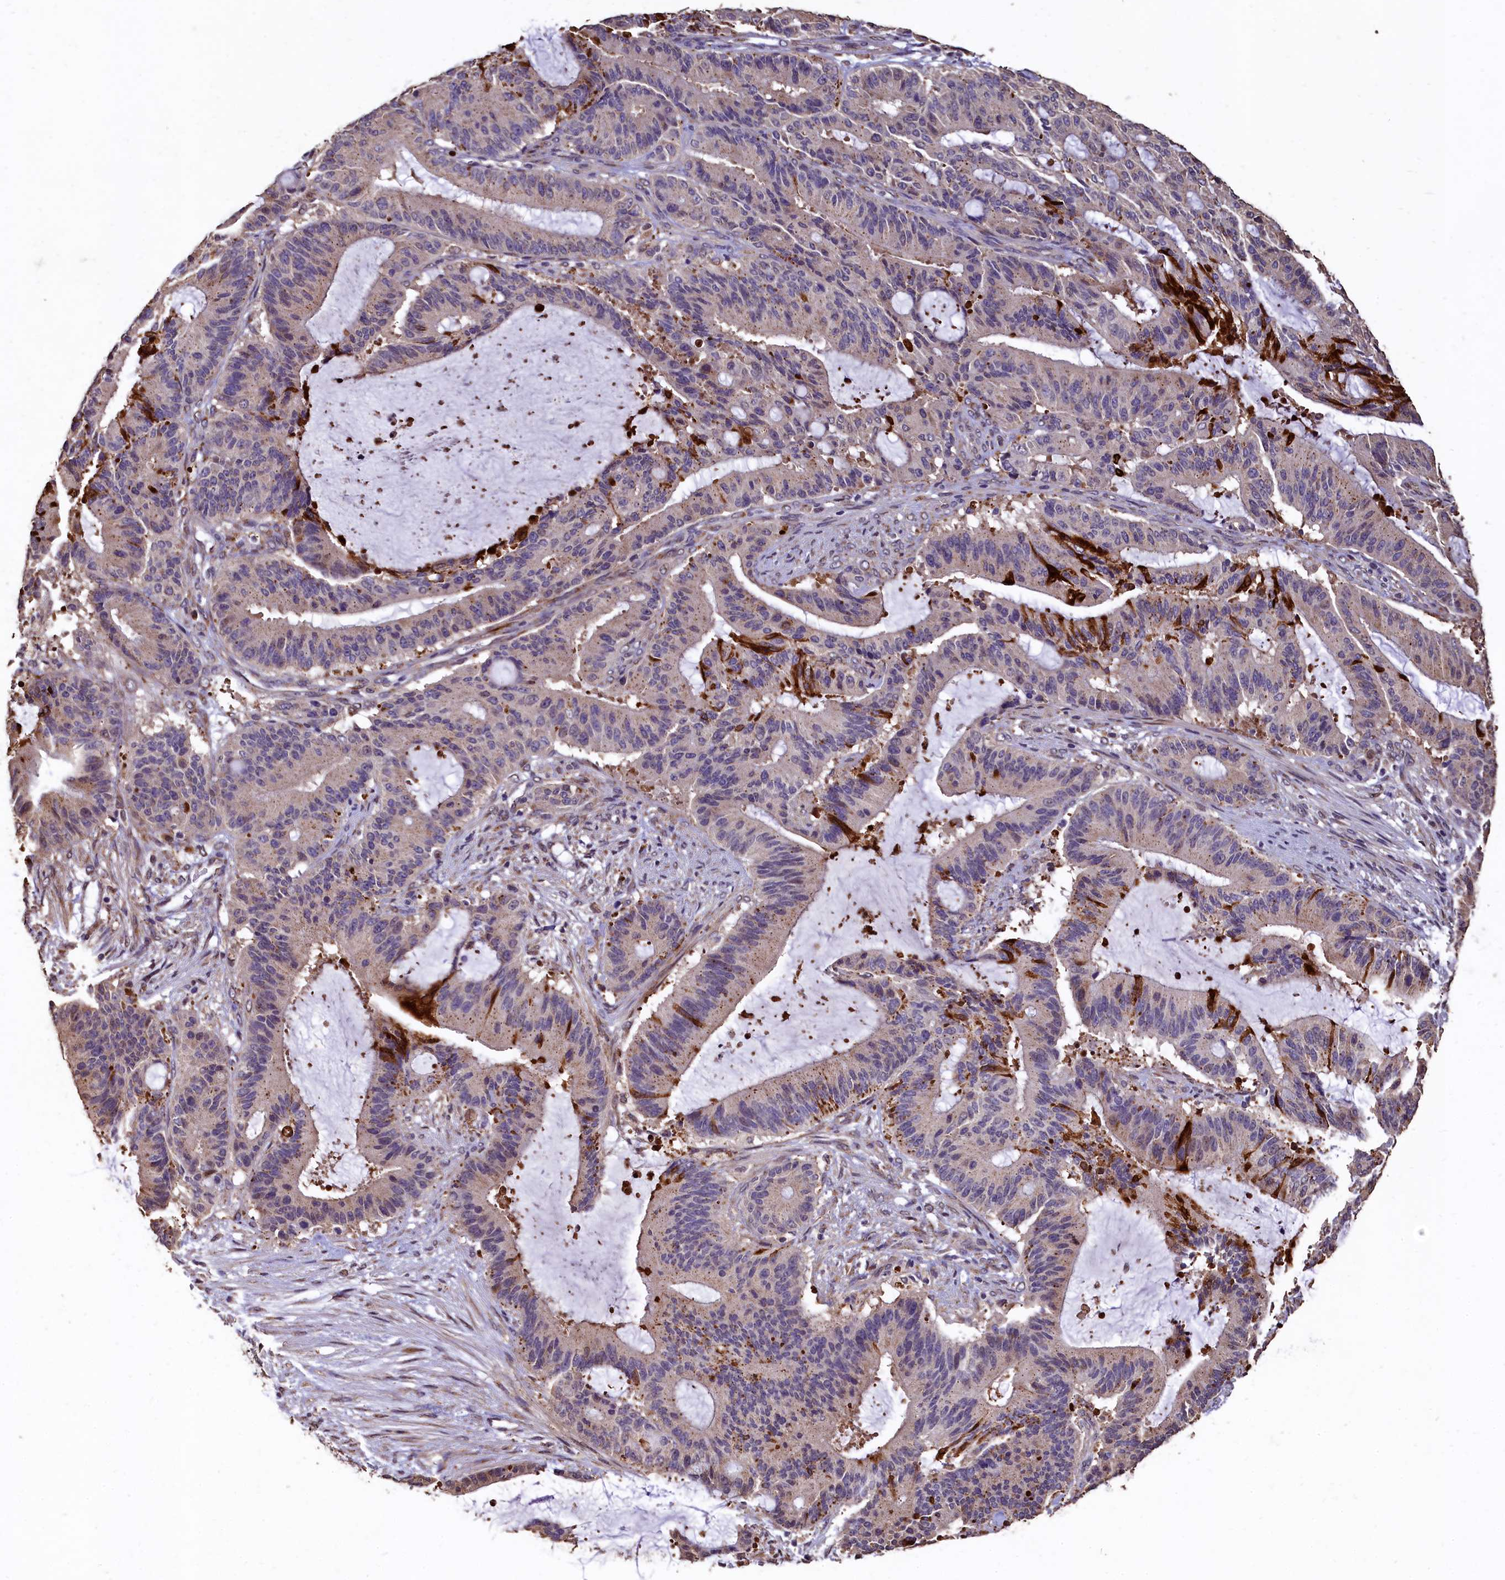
{"staining": {"intensity": "strong", "quantity": "<25%", "location": "cytoplasmic/membranous"}, "tissue": "liver cancer", "cell_type": "Tumor cells", "image_type": "cancer", "snomed": [{"axis": "morphology", "description": "Normal tissue, NOS"}, {"axis": "morphology", "description": "Cholangiocarcinoma"}, {"axis": "topography", "description": "Liver"}, {"axis": "topography", "description": "Peripheral nerve tissue"}], "caption": "The micrograph displays a brown stain indicating the presence of a protein in the cytoplasmic/membranous of tumor cells in liver cancer.", "gene": "LSM4", "patient": {"sex": "female", "age": 73}}